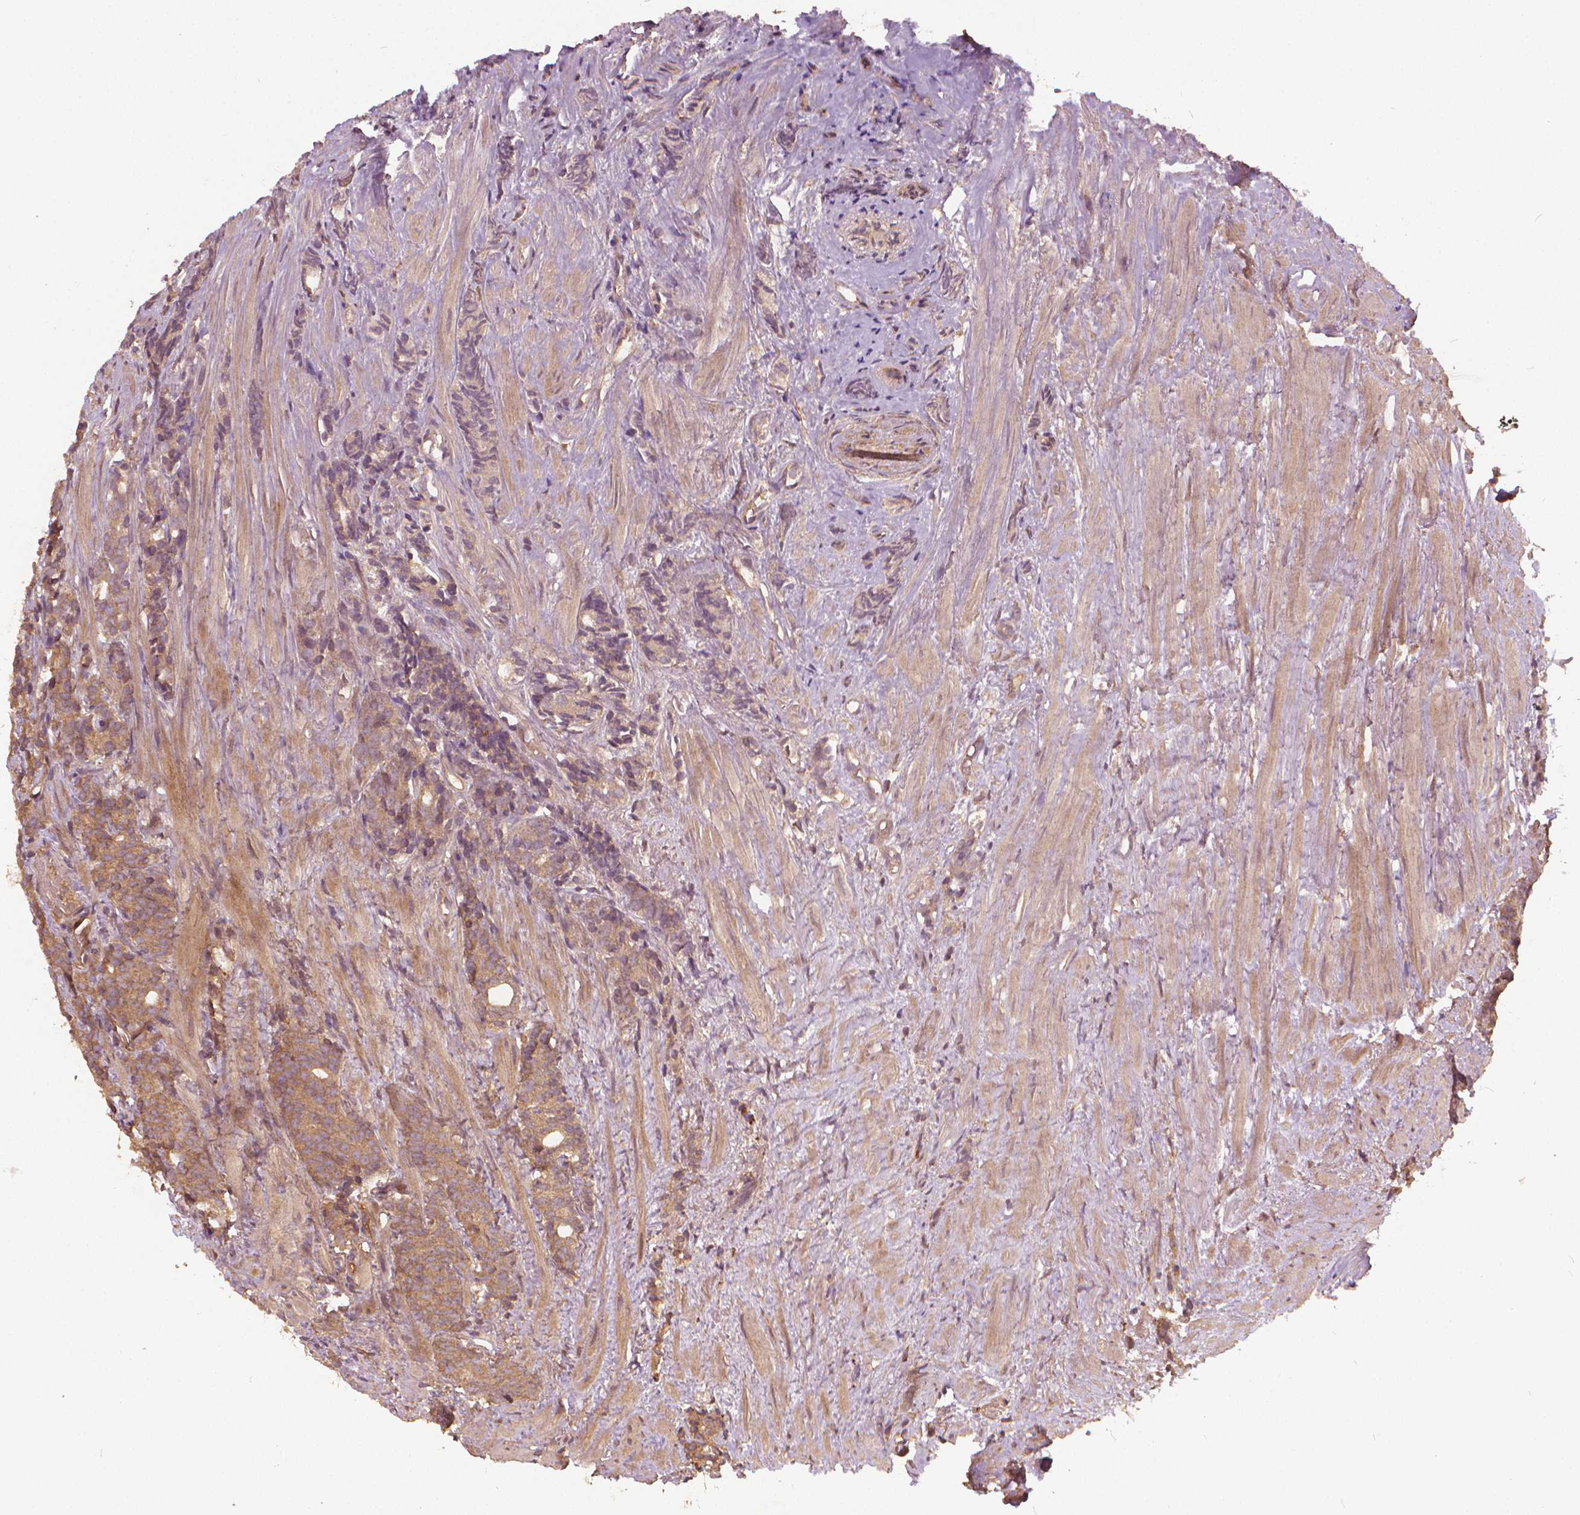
{"staining": {"intensity": "moderate", "quantity": ">75%", "location": "cytoplasmic/membranous"}, "tissue": "prostate cancer", "cell_type": "Tumor cells", "image_type": "cancer", "snomed": [{"axis": "morphology", "description": "Adenocarcinoma, High grade"}, {"axis": "topography", "description": "Prostate"}], "caption": "Tumor cells exhibit medium levels of moderate cytoplasmic/membranous staining in approximately >75% of cells in human high-grade adenocarcinoma (prostate).", "gene": "UBXN2A", "patient": {"sex": "male", "age": 84}}